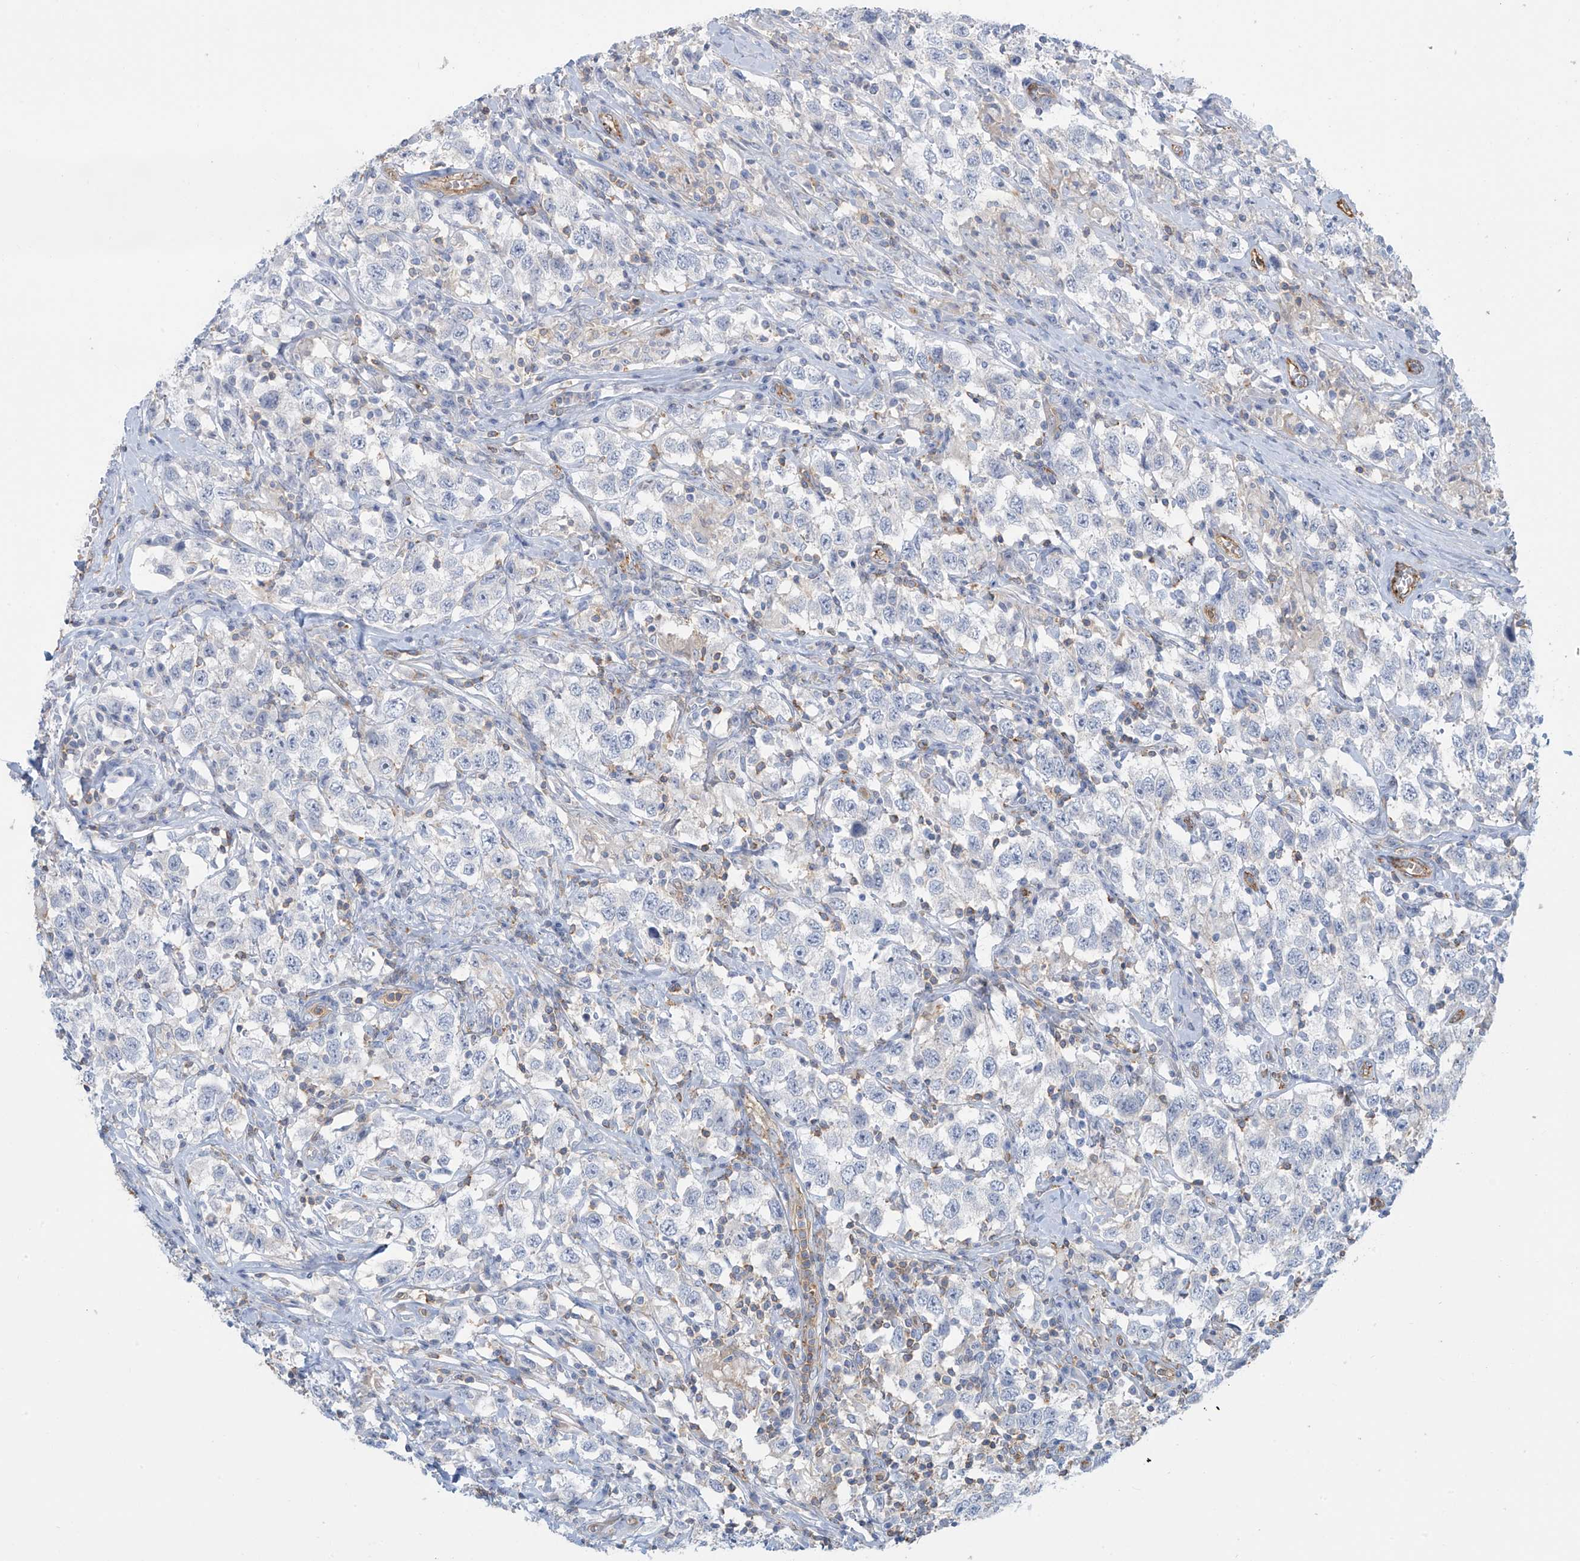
{"staining": {"intensity": "negative", "quantity": "none", "location": "none"}, "tissue": "testis cancer", "cell_type": "Tumor cells", "image_type": "cancer", "snomed": [{"axis": "morphology", "description": "Seminoma, NOS"}, {"axis": "topography", "description": "Testis"}], "caption": "Immunohistochemical staining of testis seminoma reveals no significant positivity in tumor cells.", "gene": "ZNF846", "patient": {"sex": "male", "age": 41}}